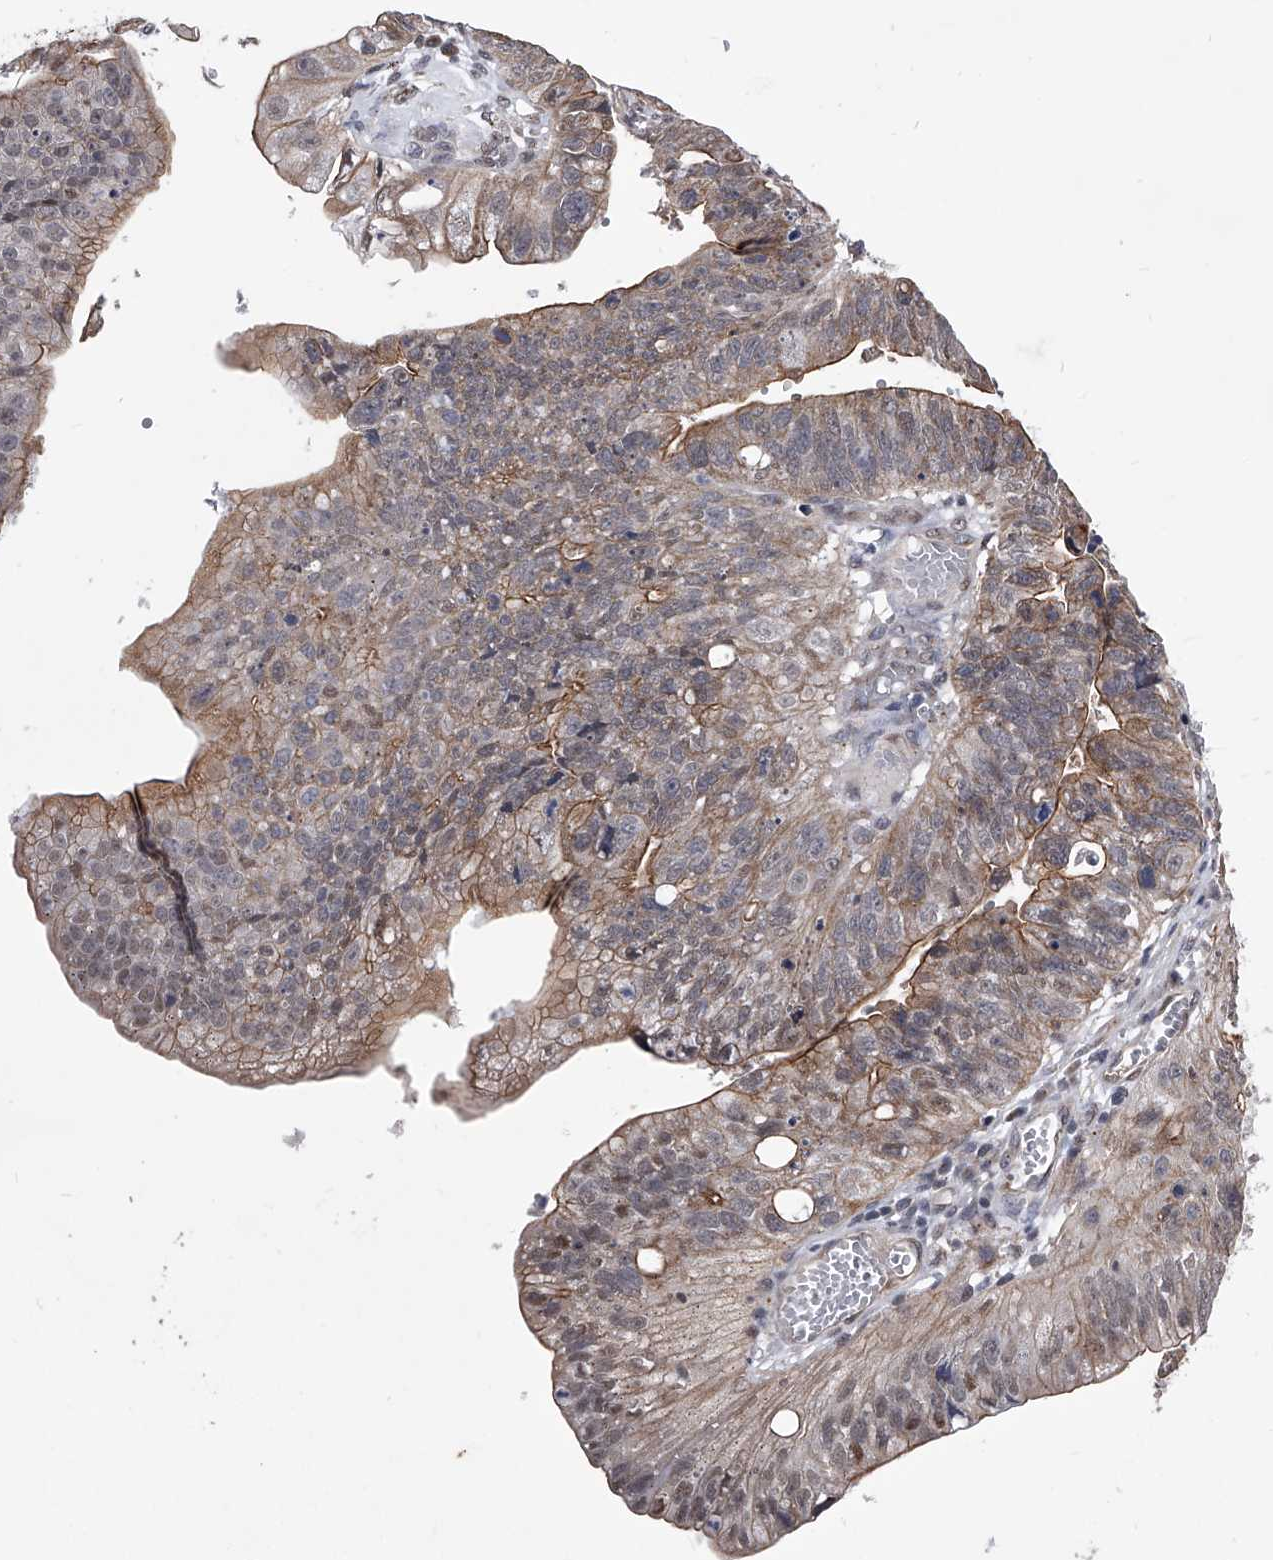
{"staining": {"intensity": "weak", "quantity": "25%-75%", "location": "cytoplasmic/membranous,nuclear"}, "tissue": "stomach cancer", "cell_type": "Tumor cells", "image_type": "cancer", "snomed": [{"axis": "morphology", "description": "Adenocarcinoma, NOS"}, {"axis": "topography", "description": "Stomach"}], "caption": "High-magnification brightfield microscopy of stomach cancer stained with DAB (3,3'-diaminobenzidine) (brown) and counterstained with hematoxylin (blue). tumor cells exhibit weak cytoplasmic/membranous and nuclear staining is identified in about25%-75% of cells.", "gene": "ZNF76", "patient": {"sex": "male", "age": 59}}